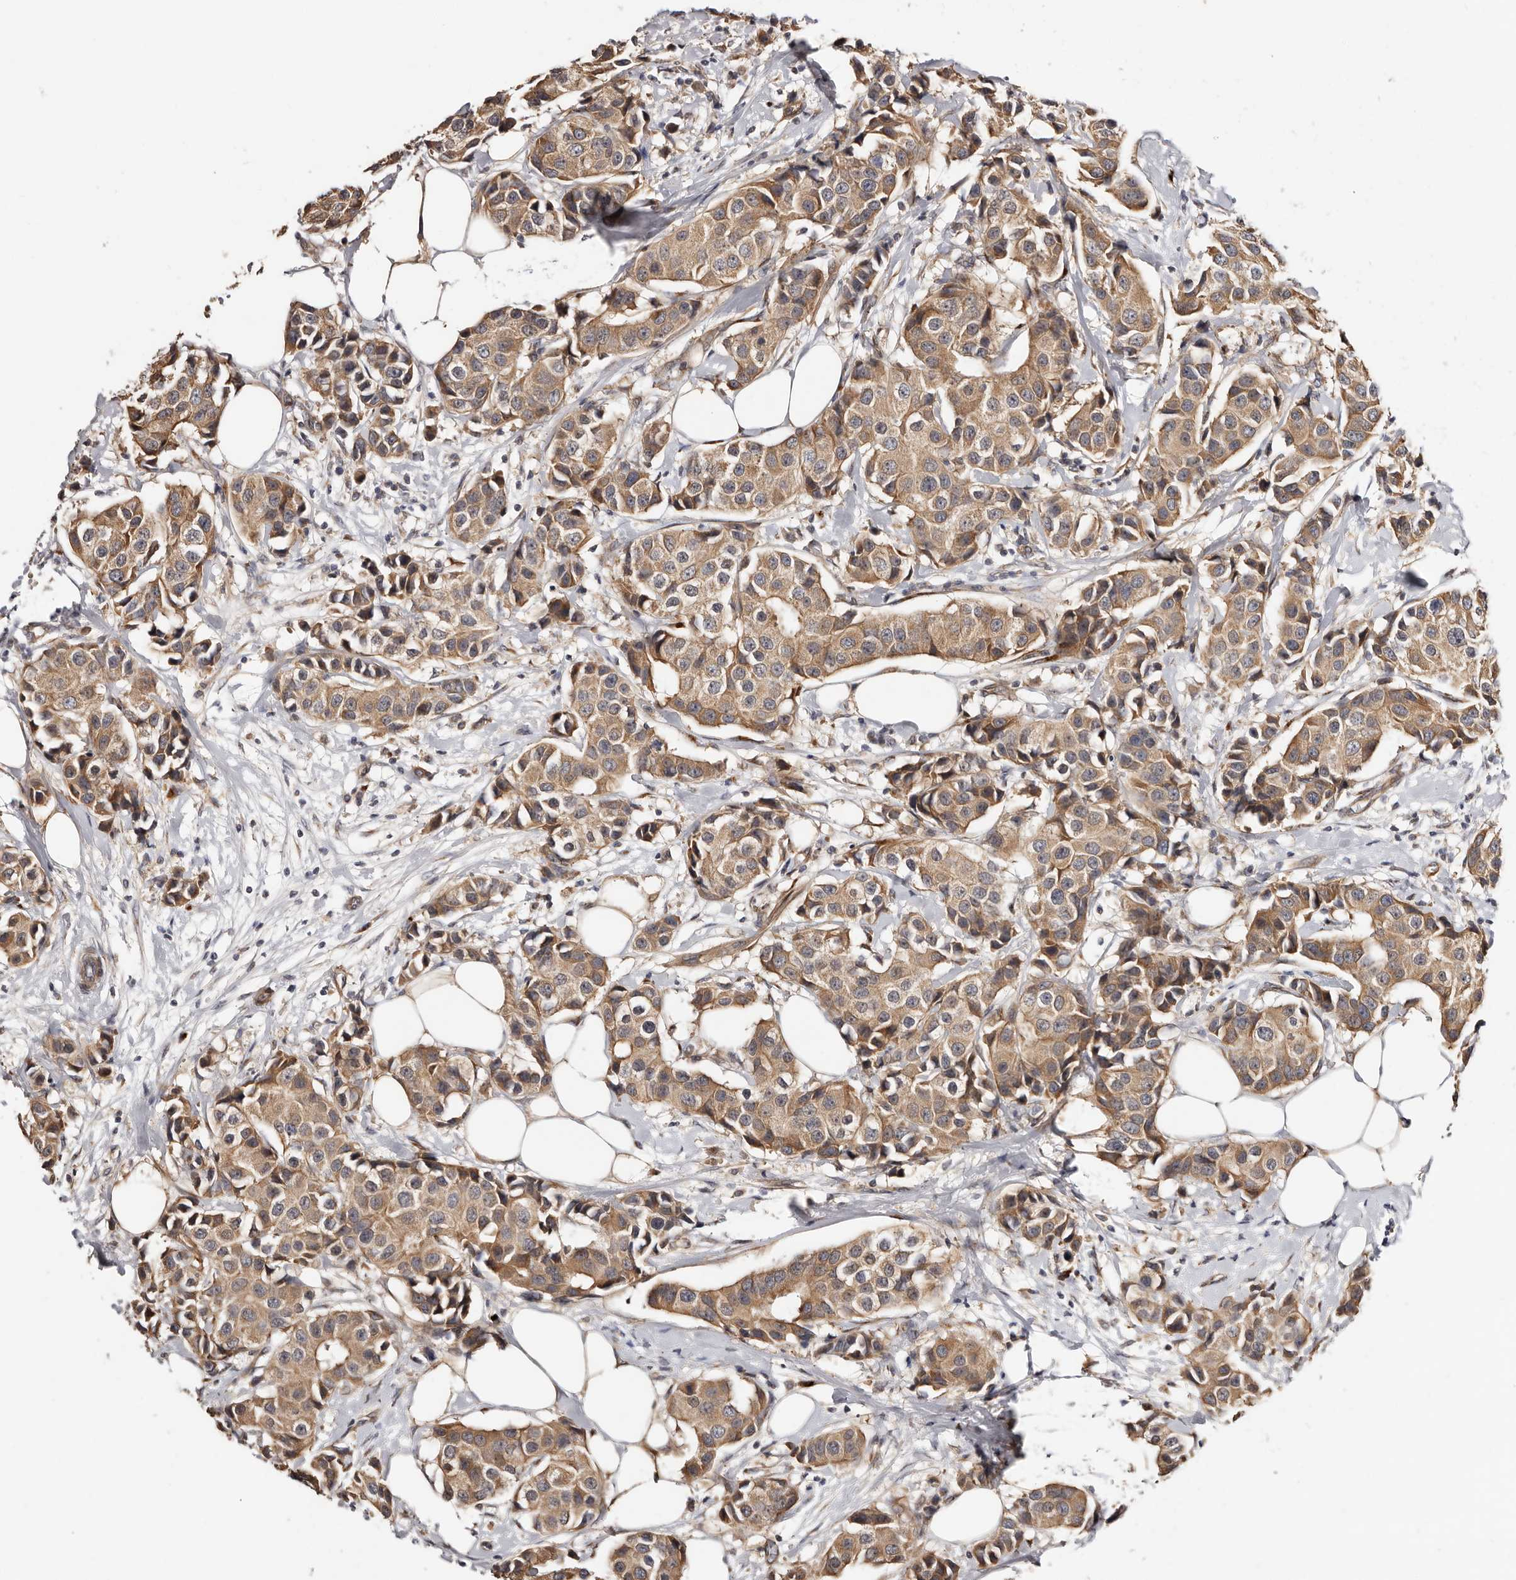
{"staining": {"intensity": "moderate", "quantity": ">75%", "location": "cytoplasmic/membranous"}, "tissue": "breast cancer", "cell_type": "Tumor cells", "image_type": "cancer", "snomed": [{"axis": "morphology", "description": "Normal tissue, NOS"}, {"axis": "morphology", "description": "Duct carcinoma"}, {"axis": "topography", "description": "Breast"}], "caption": "A micrograph showing moderate cytoplasmic/membranous staining in approximately >75% of tumor cells in breast cancer, as visualized by brown immunohistochemical staining.", "gene": "DACT2", "patient": {"sex": "female", "age": 39}}